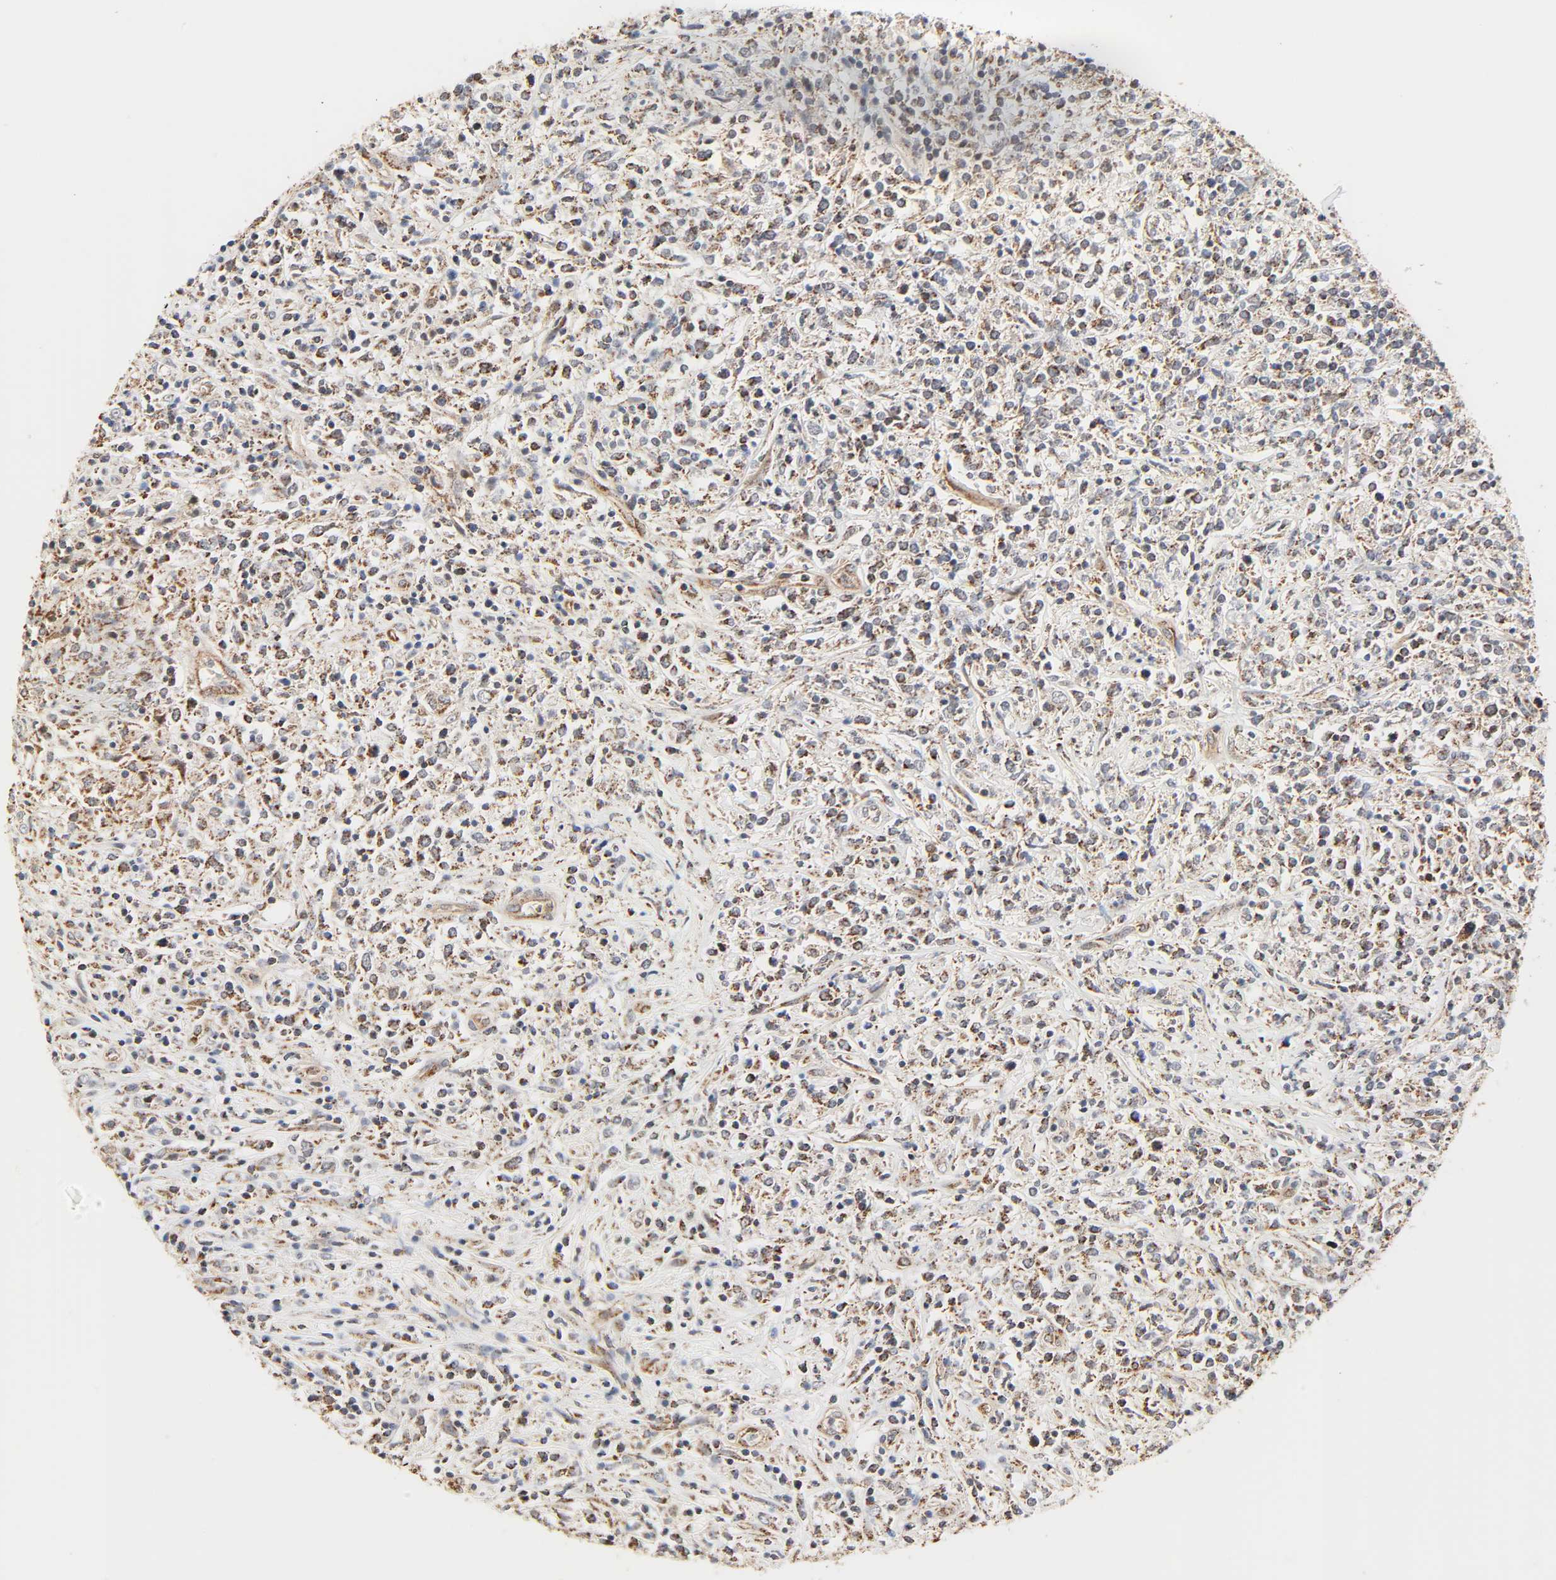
{"staining": {"intensity": "moderate", "quantity": ">75%", "location": "cytoplasmic/membranous"}, "tissue": "lymphoma", "cell_type": "Tumor cells", "image_type": "cancer", "snomed": [{"axis": "morphology", "description": "Malignant lymphoma, non-Hodgkin's type, High grade"}, {"axis": "topography", "description": "Lymph node"}], "caption": "Lymphoma stained with a protein marker reveals moderate staining in tumor cells.", "gene": "ZMAT5", "patient": {"sex": "female", "age": 84}}